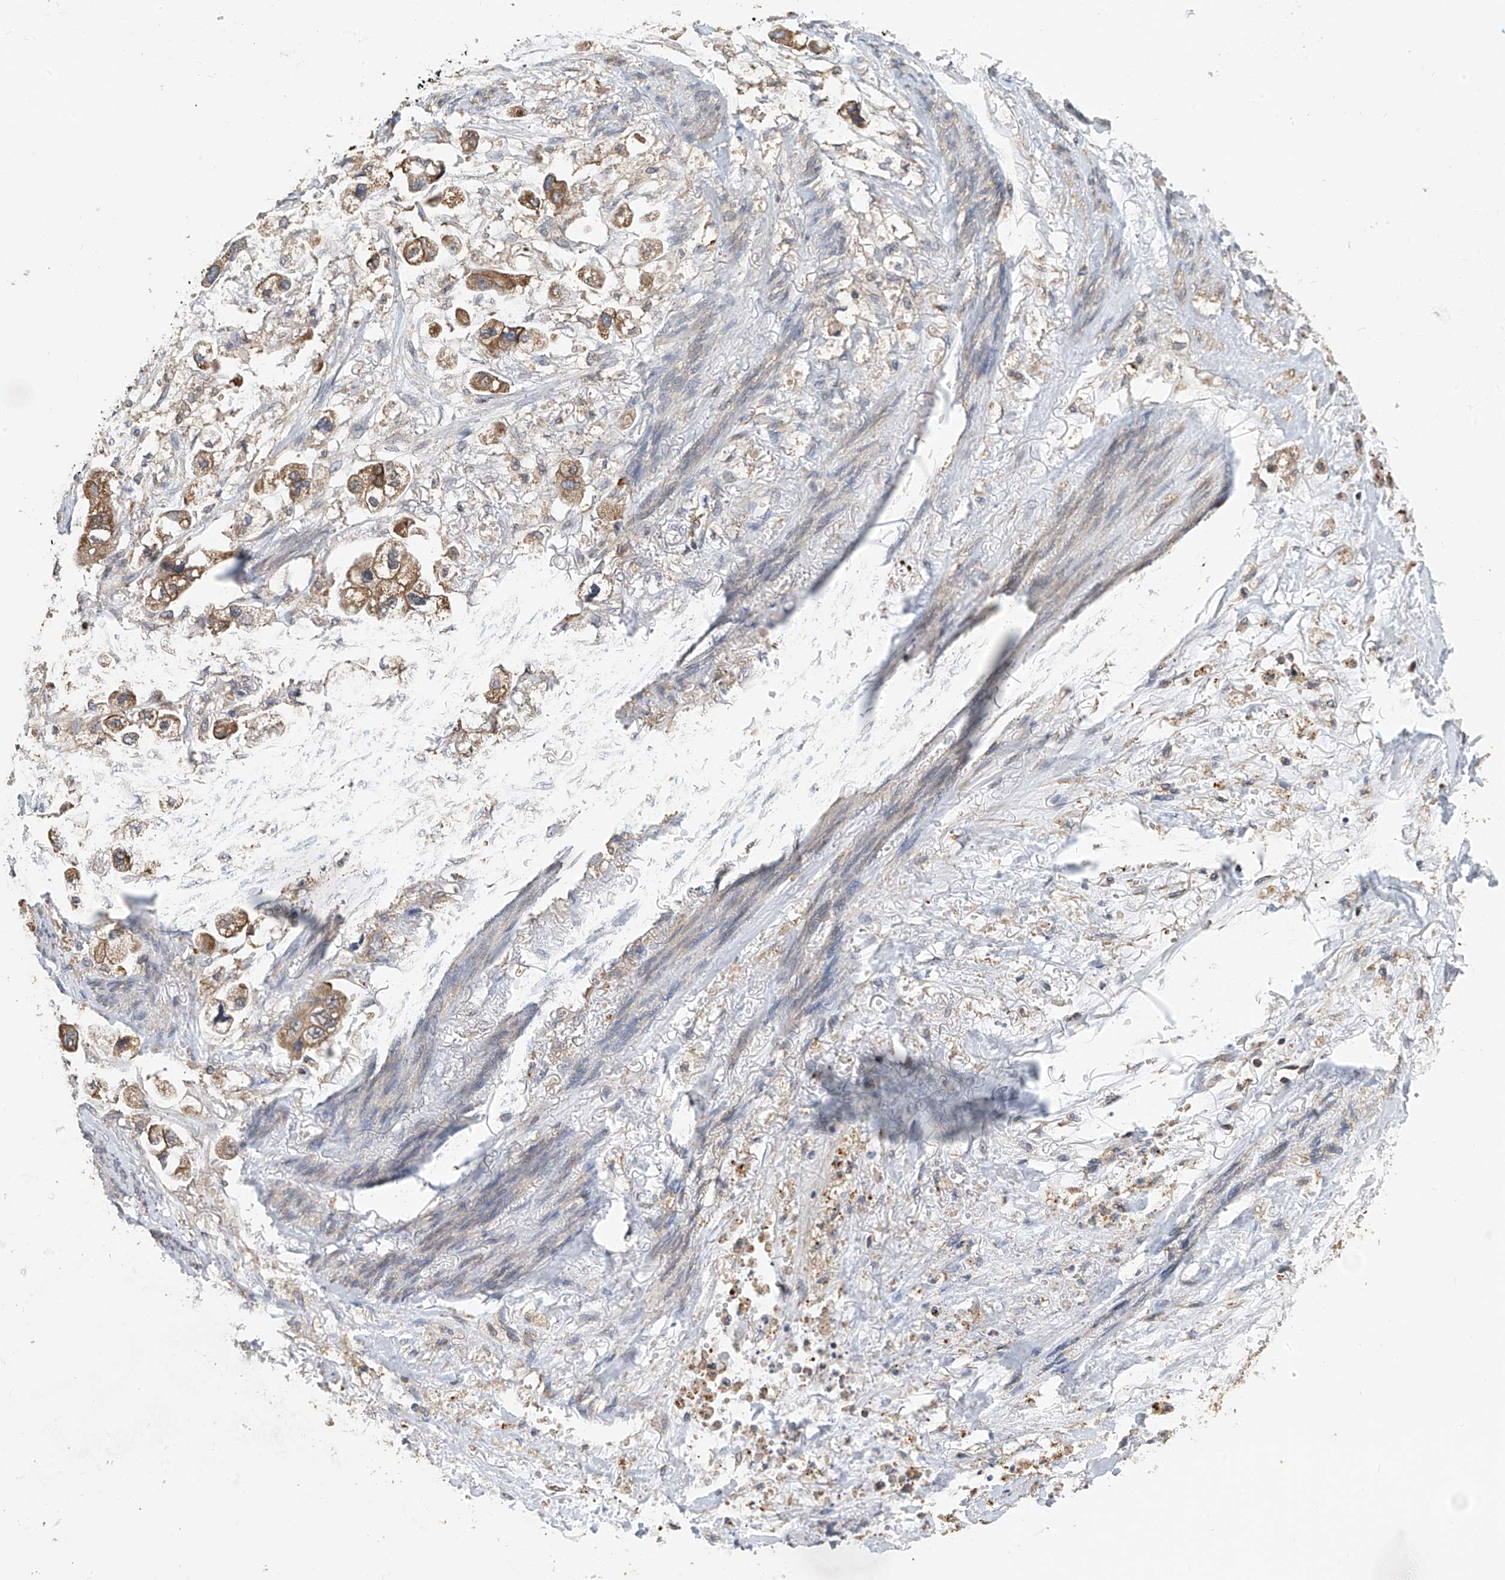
{"staining": {"intensity": "moderate", "quantity": ">75%", "location": "cytoplasmic/membranous"}, "tissue": "stomach cancer", "cell_type": "Tumor cells", "image_type": "cancer", "snomed": [{"axis": "morphology", "description": "Adenocarcinoma, NOS"}, {"axis": "topography", "description": "Stomach"}], "caption": "IHC of adenocarcinoma (stomach) exhibits medium levels of moderate cytoplasmic/membranous expression in about >75% of tumor cells.", "gene": "ZNF189", "patient": {"sex": "male", "age": 62}}